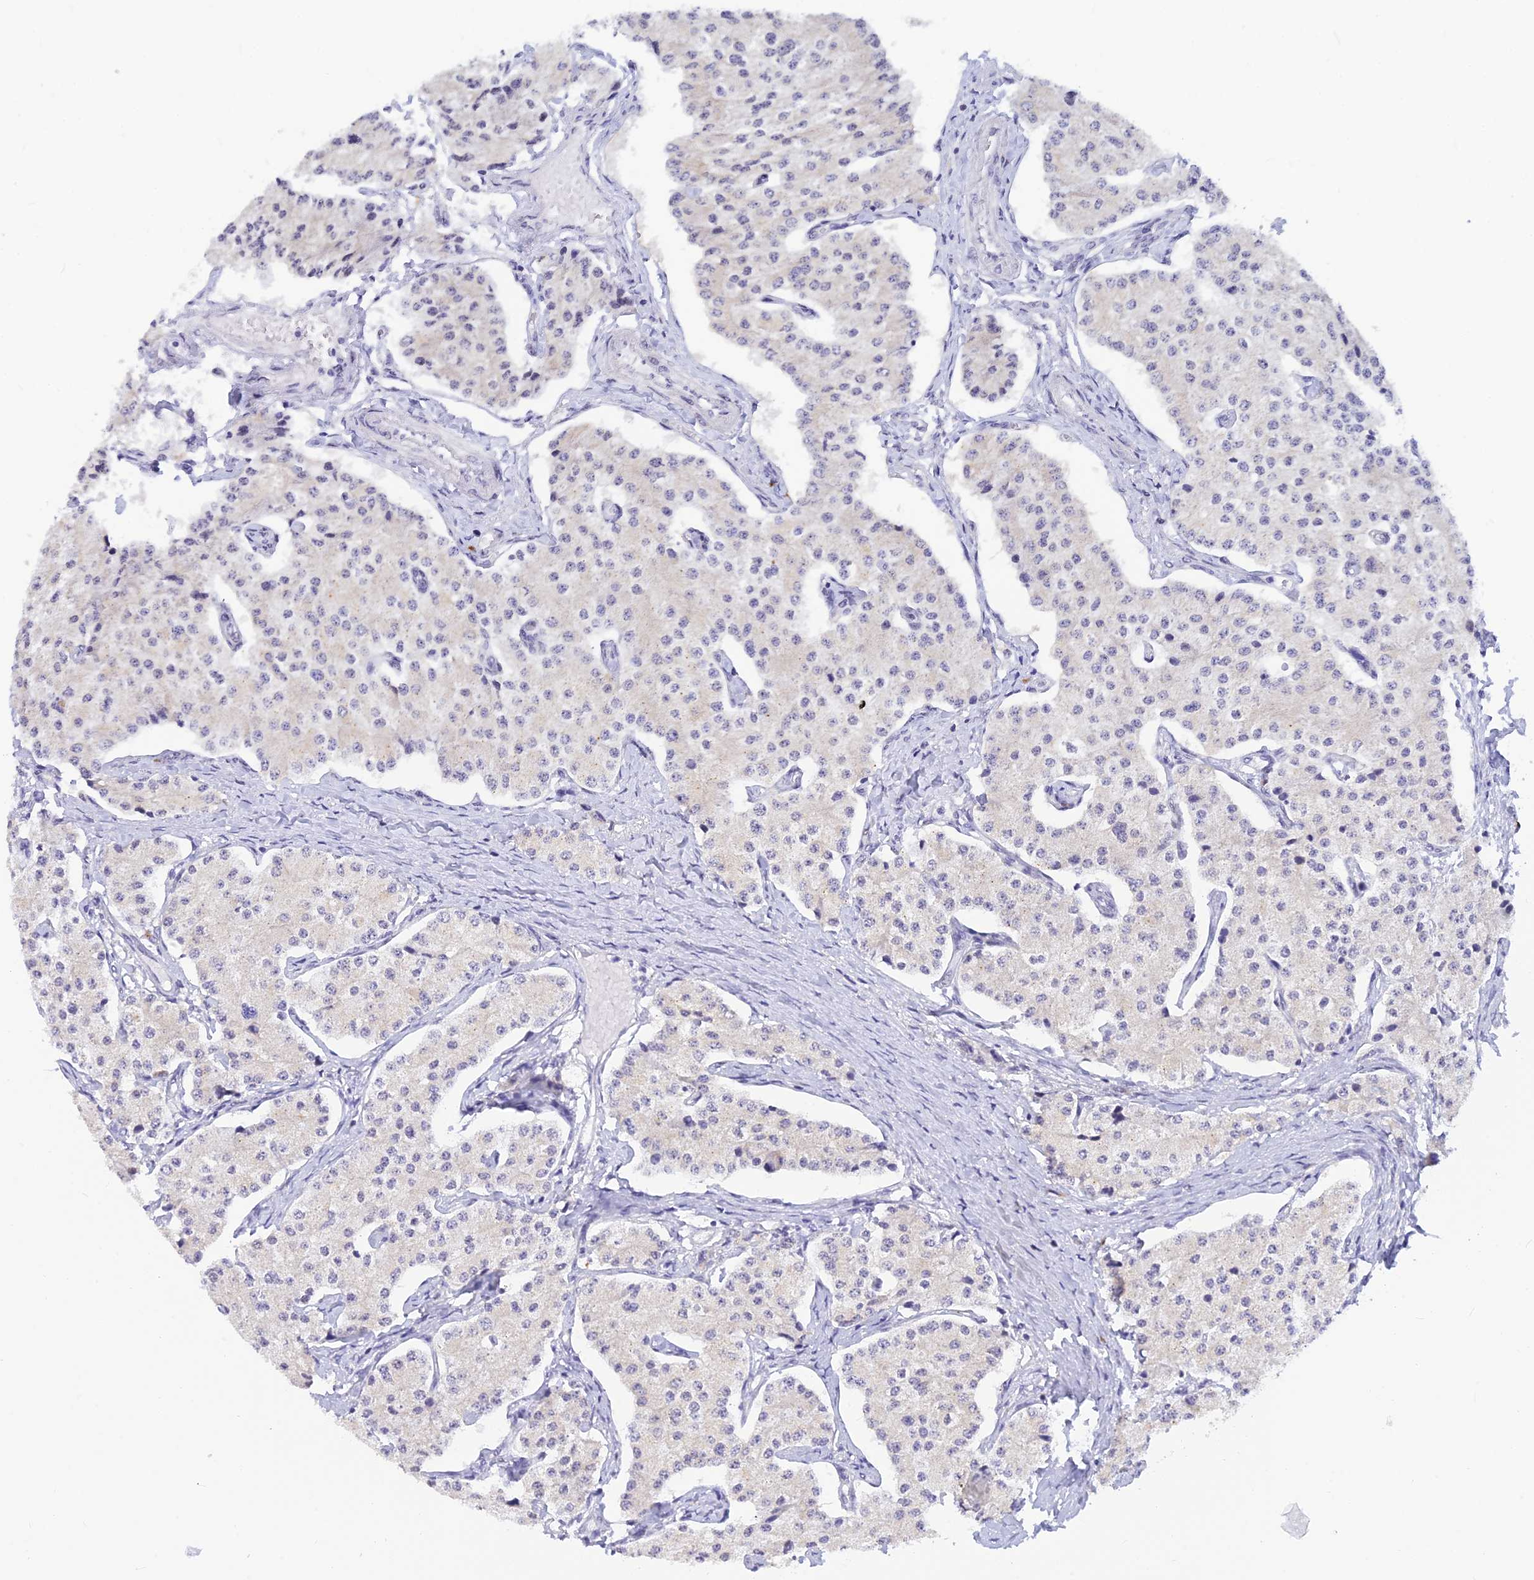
{"staining": {"intensity": "negative", "quantity": "none", "location": "none"}, "tissue": "carcinoid", "cell_type": "Tumor cells", "image_type": "cancer", "snomed": [{"axis": "morphology", "description": "Carcinoid, malignant, NOS"}, {"axis": "topography", "description": "Colon"}], "caption": "Human carcinoid stained for a protein using IHC exhibits no expression in tumor cells.", "gene": "INKA1", "patient": {"sex": "female", "age": 52}}